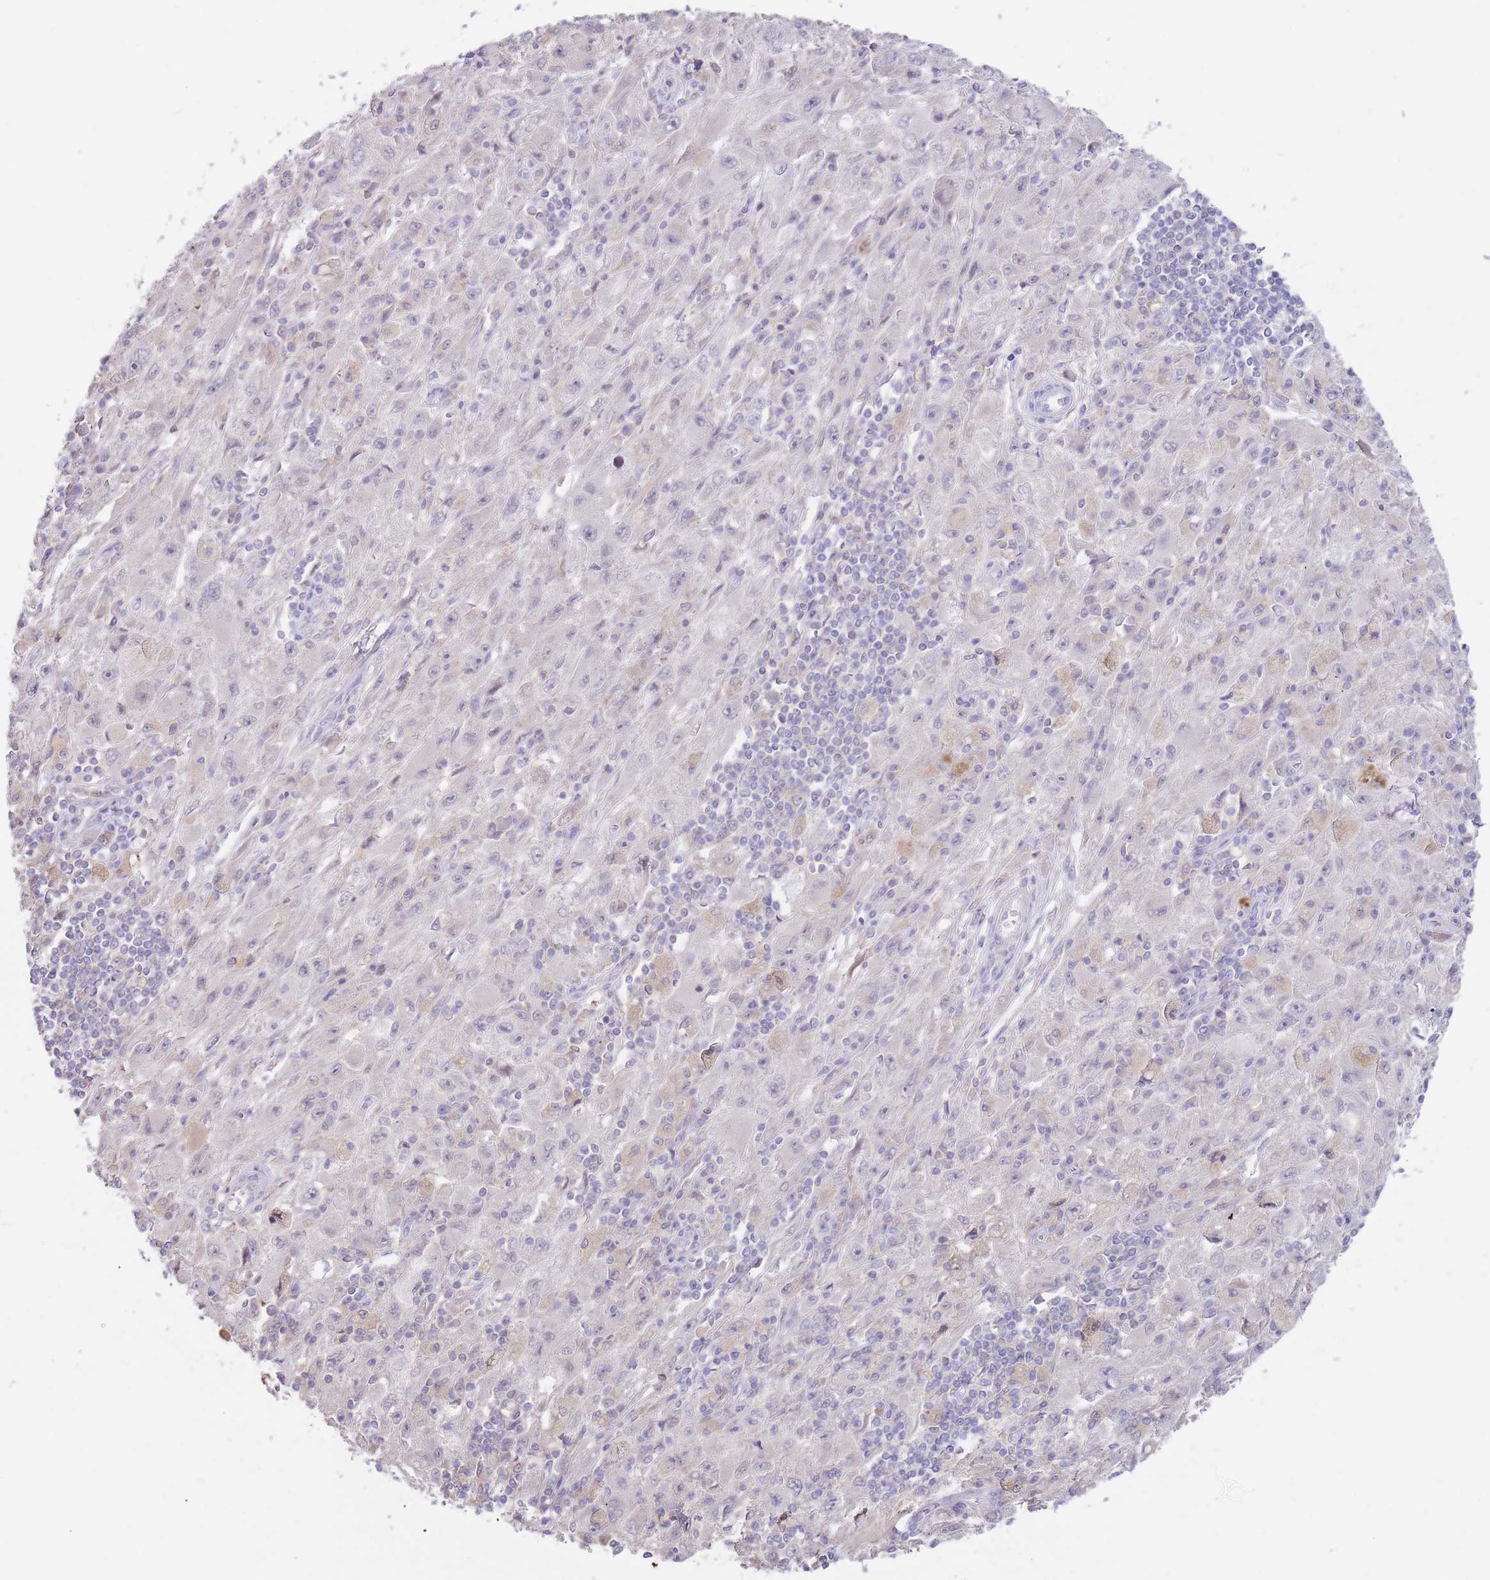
{"staining": {"intensity": "negative", "quantity": "none", "location": "none"}, "tissue": "melanoma", "cell_type": "Tumor cells", "image_type": "cancer", "snomed": [{"axis": "morphology", "description": "Malignant melanoma, Metastatic site"}, {"axis": "topography", "description": "Skin"}], "caption": "This micrograph is of malignant melanoma (metastatic site) stained with immunohistochemistry to label a protein in brown with the nuclei are counter-stained blue. There is no staining in tumor cells. (Stains: DAB IHC with hematoxylin counter stain, Microscopy: brightfield microscopy at high magnification).", "gene": "AP5S1", "patient": {"sex": "male", "age": 53}}